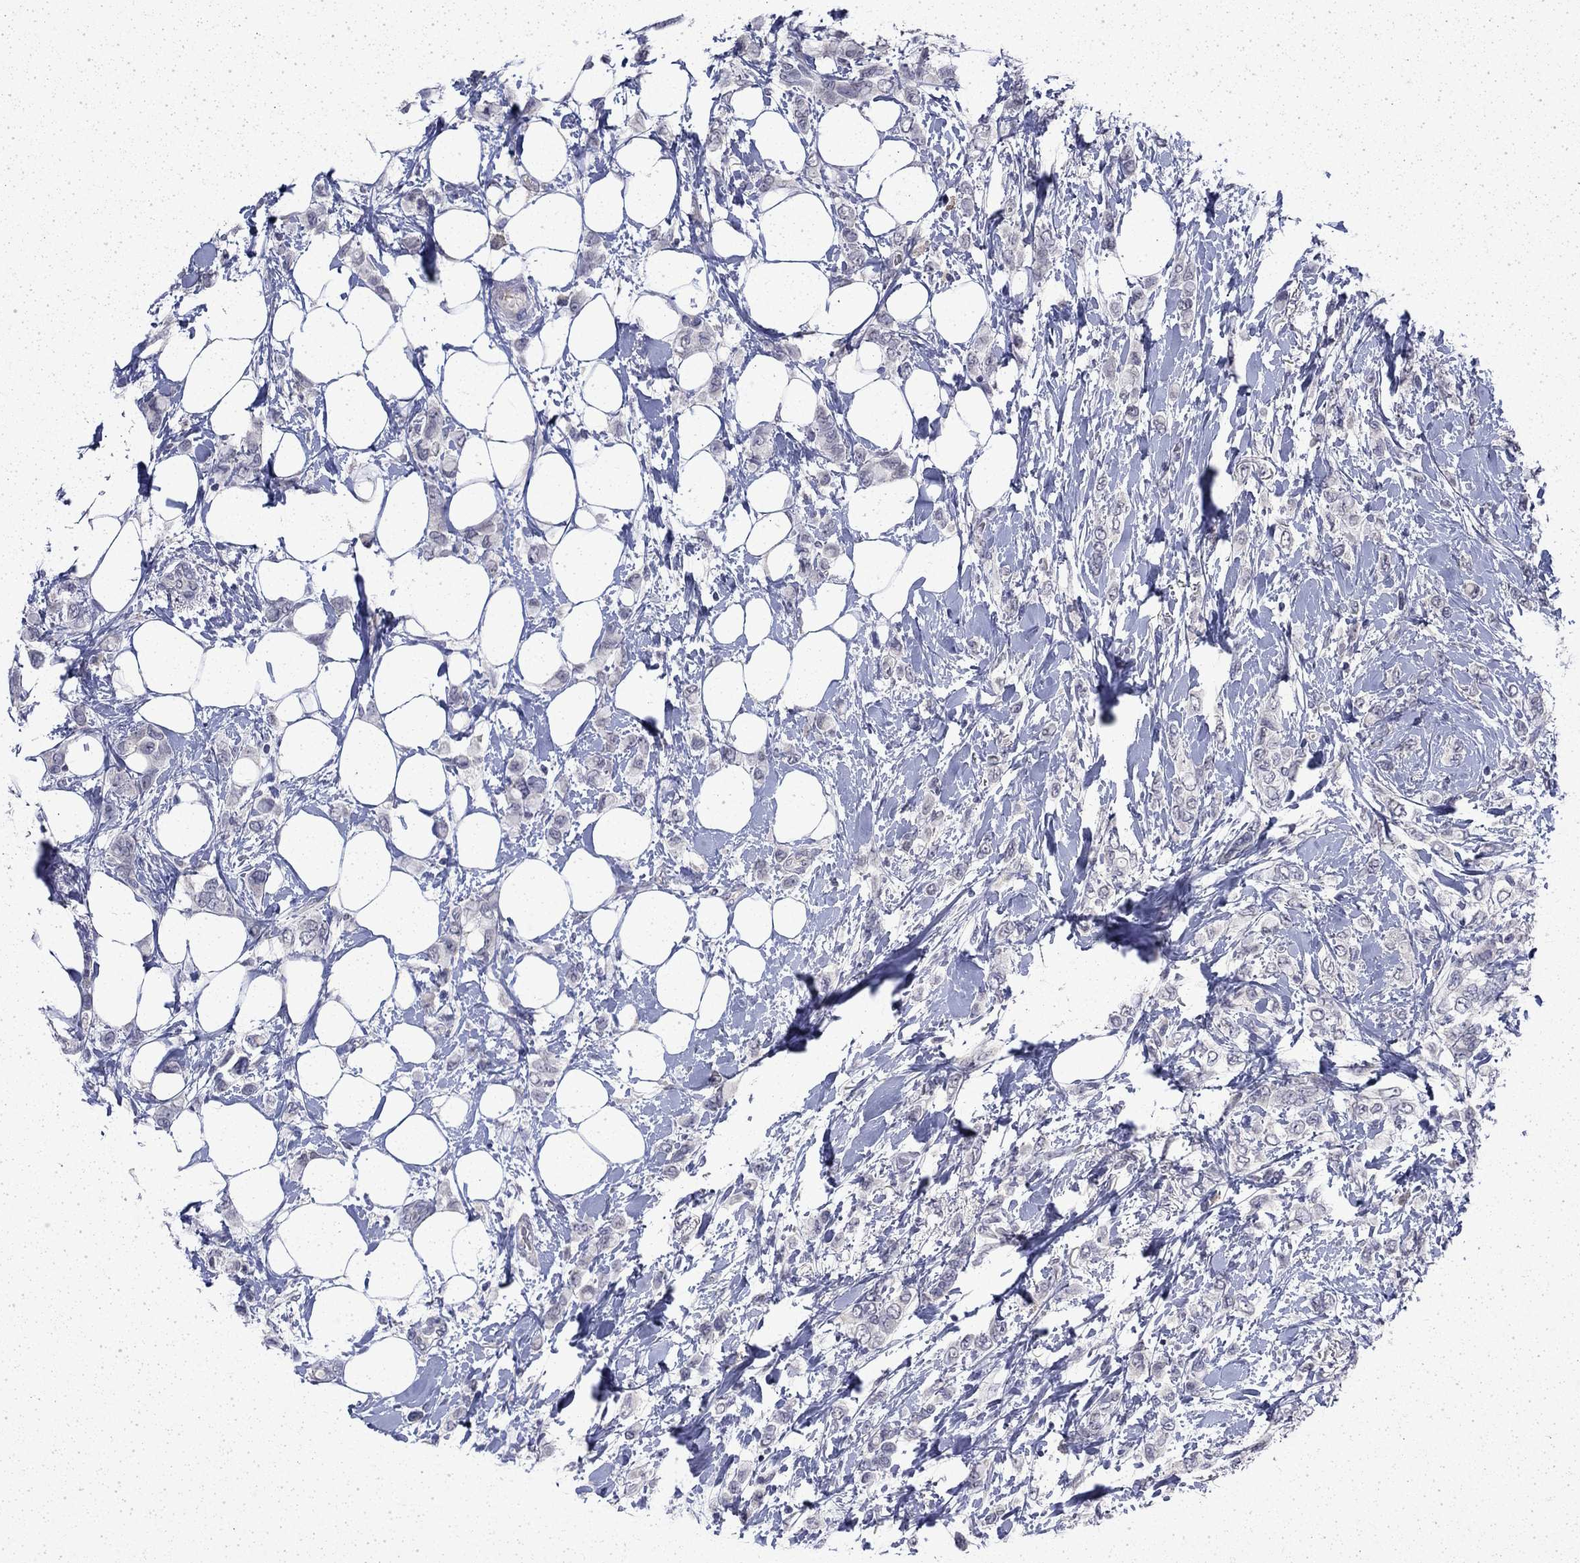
{"staining": {"intensity": "negative", "quantity": "none", "location": "none"}, "tissue": "breast cancer", "cell_type": "Tumor cells", "image_type": "cancer", "snomed": [{"axis": "morphology", "description": "Lobular carcinoma"}, {"axis": "topography", "description": "Breast"}], "caption": "Breast cancer (lobular carcinoma) was stained to show a protein in brown. There is no significant staining in tumor cells.", "gene": "CHAT", "patient": {"sex": "female", "age": 66}}